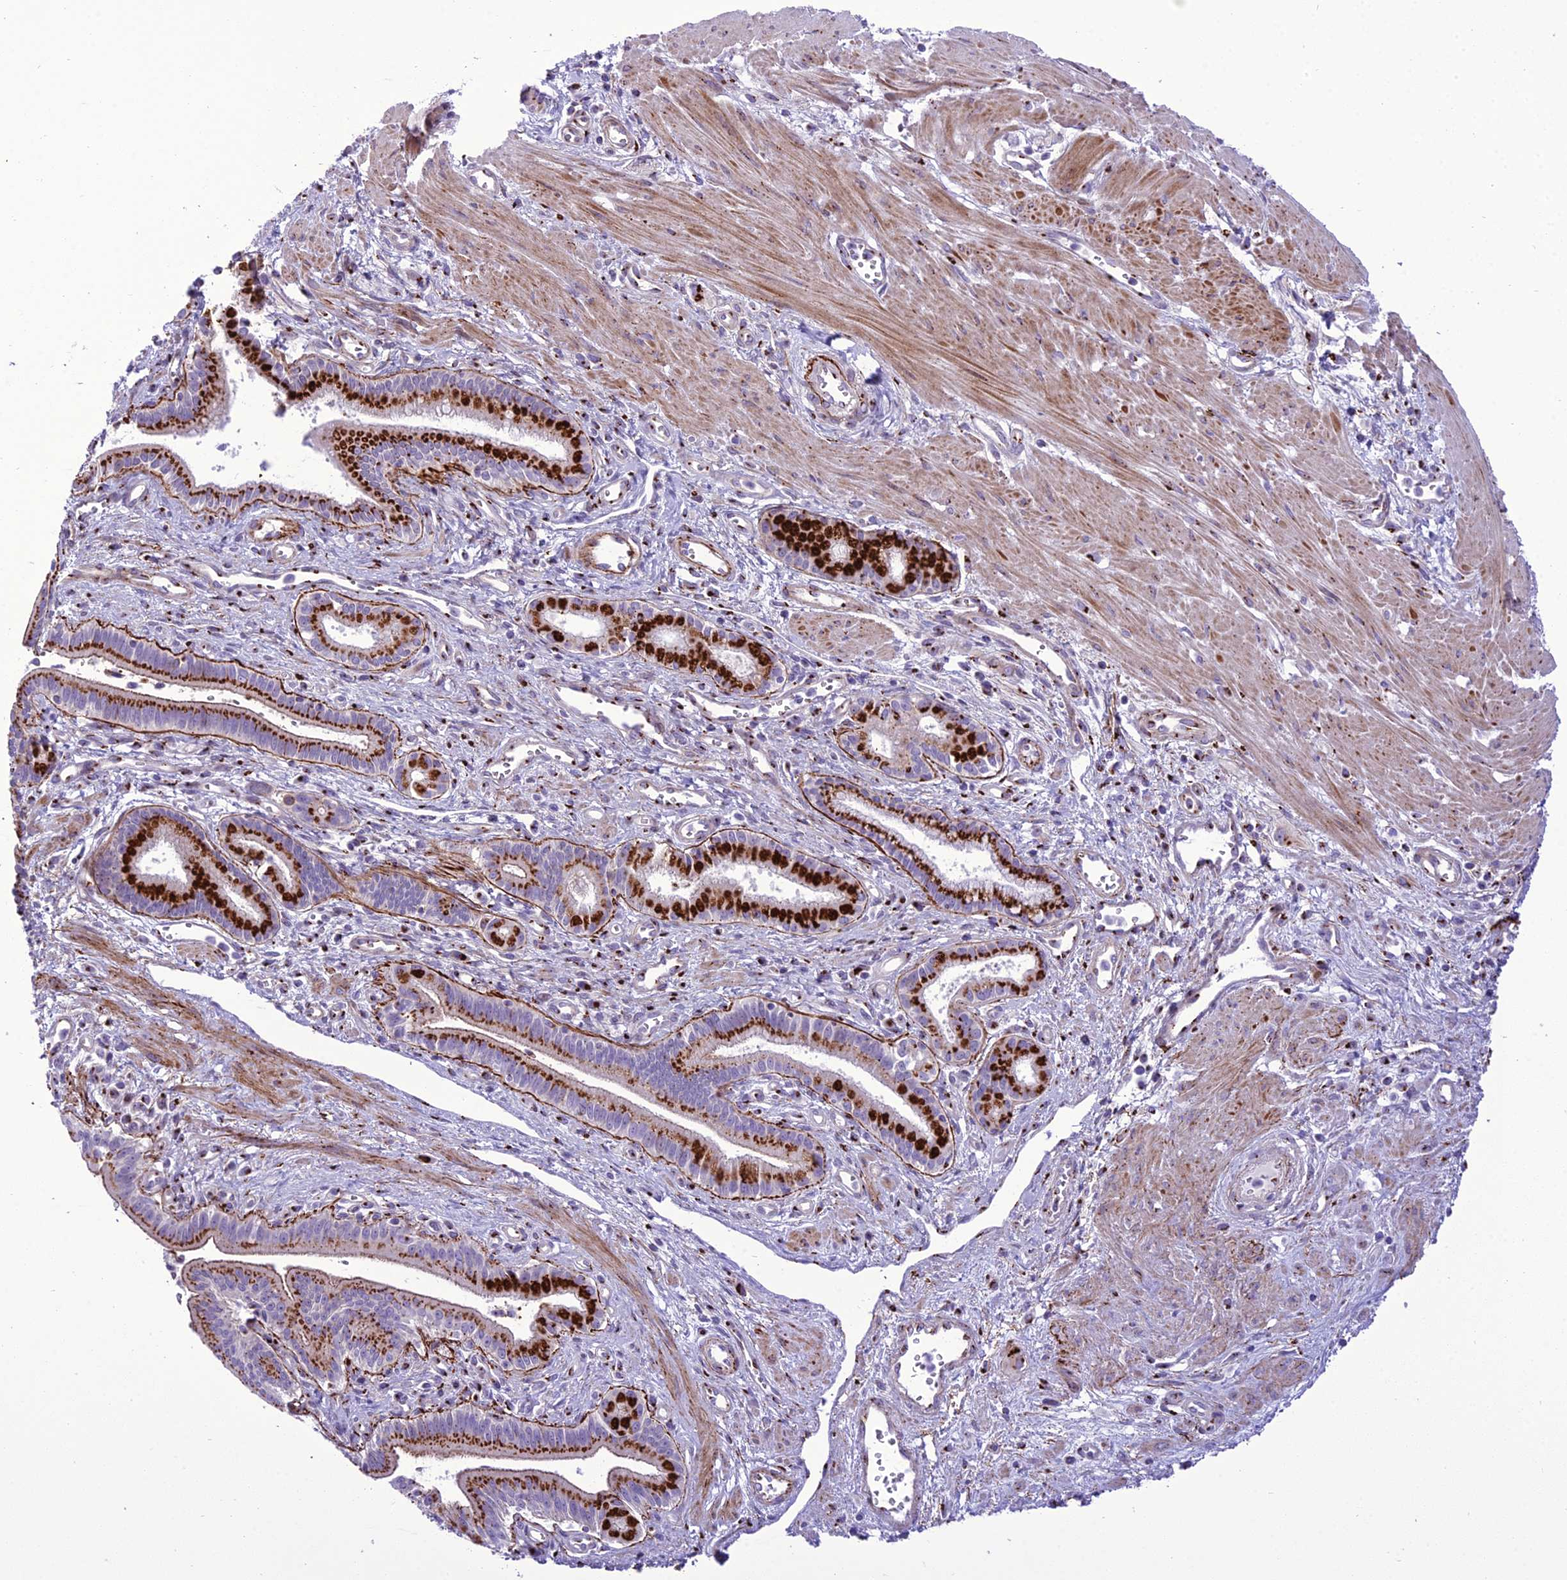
{"staining": {"intensity": "strong", "quantity": ">75%", "location": "cytoplasmic/membranous"}, "tissue": "pancreatic cancer", "cell_type": "Tumor cells", "image_type": "cancer", "snomed": [{"axis": "morphology", "description": "Adenocarcinoma, NOS"}, {"axis": "topography", "description": "Pancreas"}], "caption": "A high-resolution image shows immunohistochemistry (IHC) staining of adenocarcinoma (pancreatic), which reveals strong cytoplasmic/membranous staining in approximately >75% of tumor cells.", "gene": "GOLM2", "patient": {"sex": "male", "age": 78}}